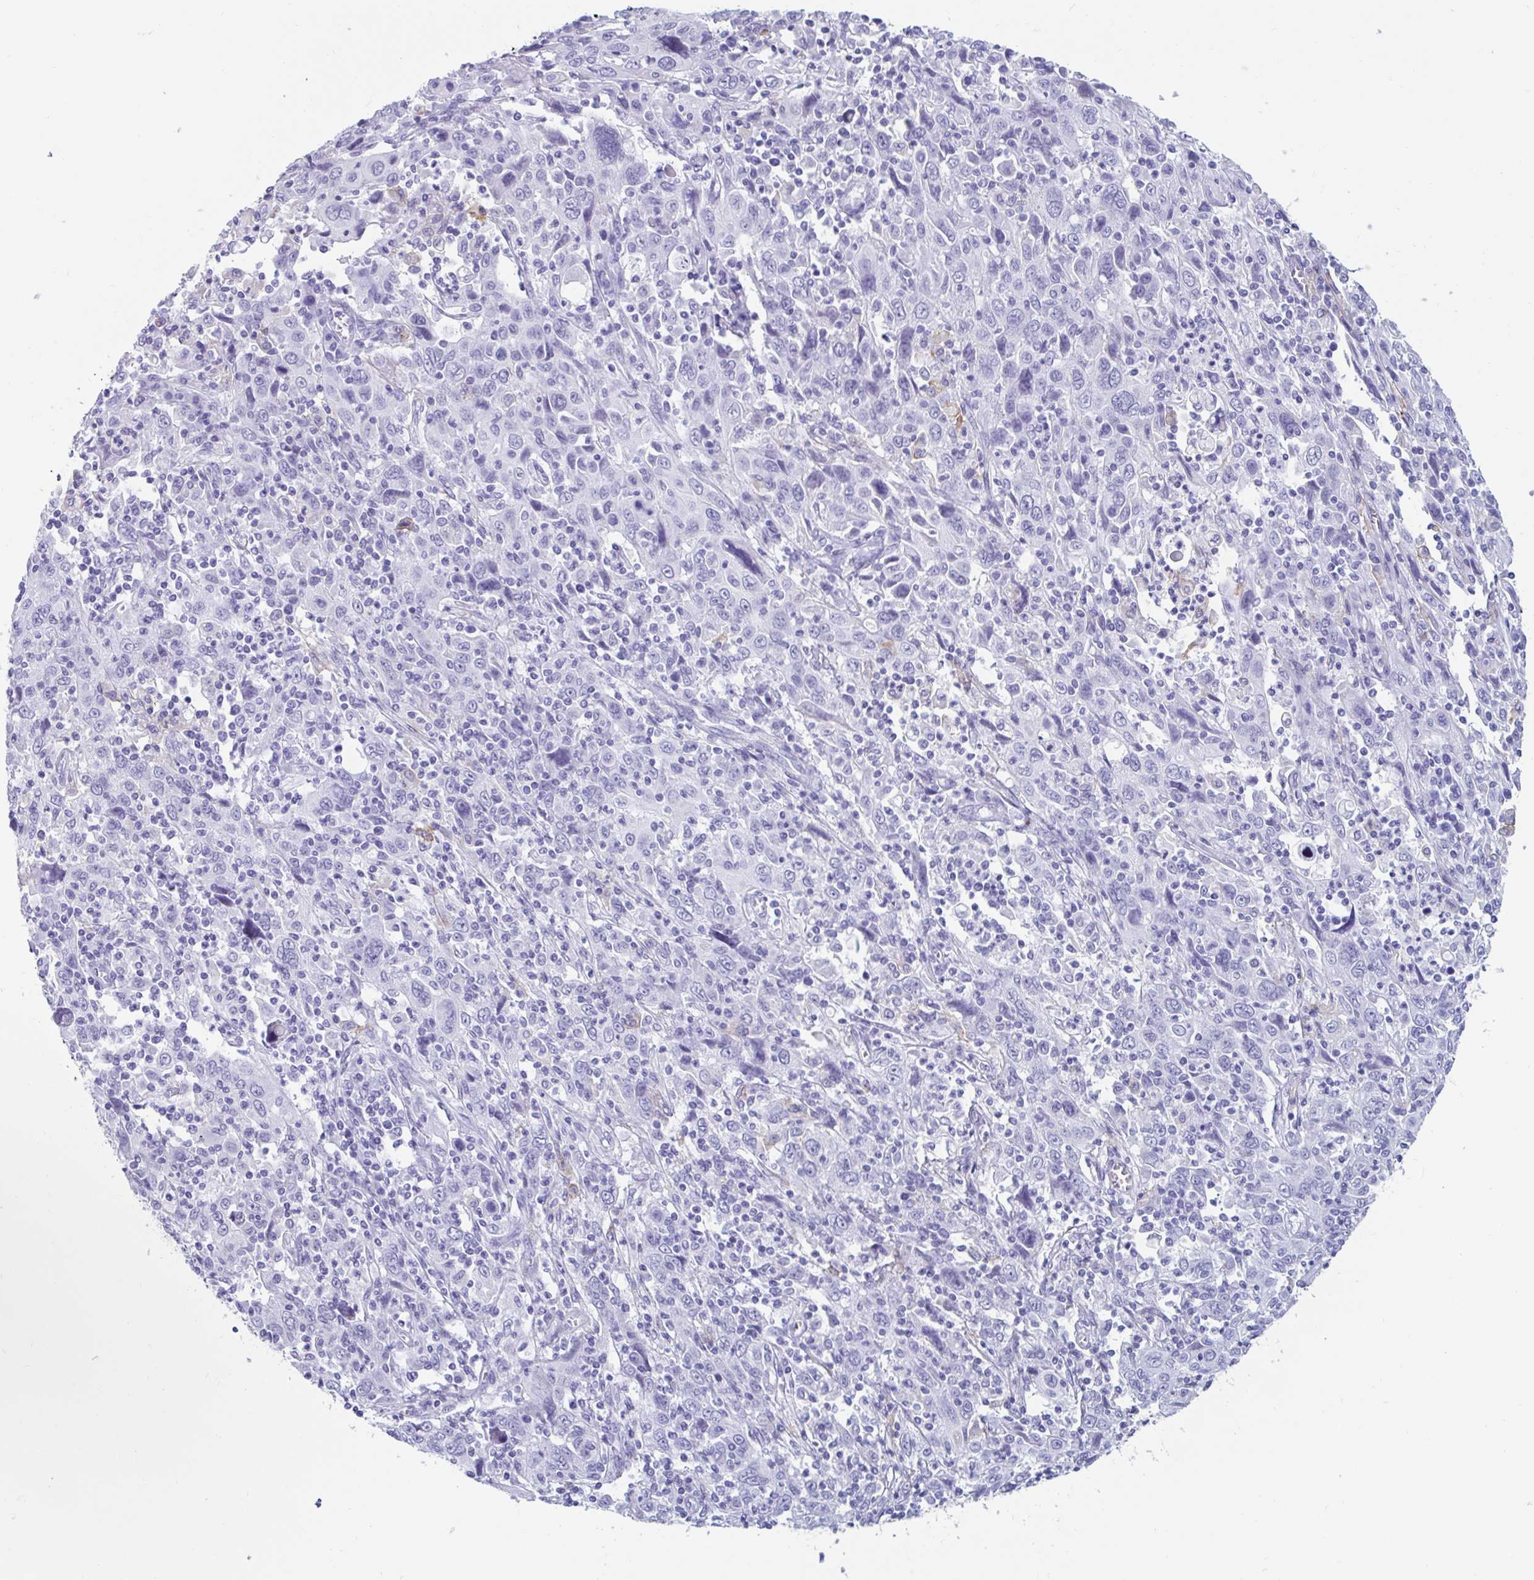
{"staining": {"intensity": "negative", "quantity": "none", "location": "none"}, "tissue": "cervical cancer", "cell_type": "Tumor cells", "image_type": "cancer", "snomed": [{"axis": "morphology", "description": "Squamous cell carcinoma, NOS"}, {"axis": "topography", "description": "Cervix"}], "caption": "A high-resolution micrograph shows immunohistochemistry staining of cervical cancer (squamous cell carcinoma), which demonstrates no significant staining in tumor cells. Nuclei are stained in blue.", "gene": "GKN2", "patient": {"sex": "female", "age": 46}}